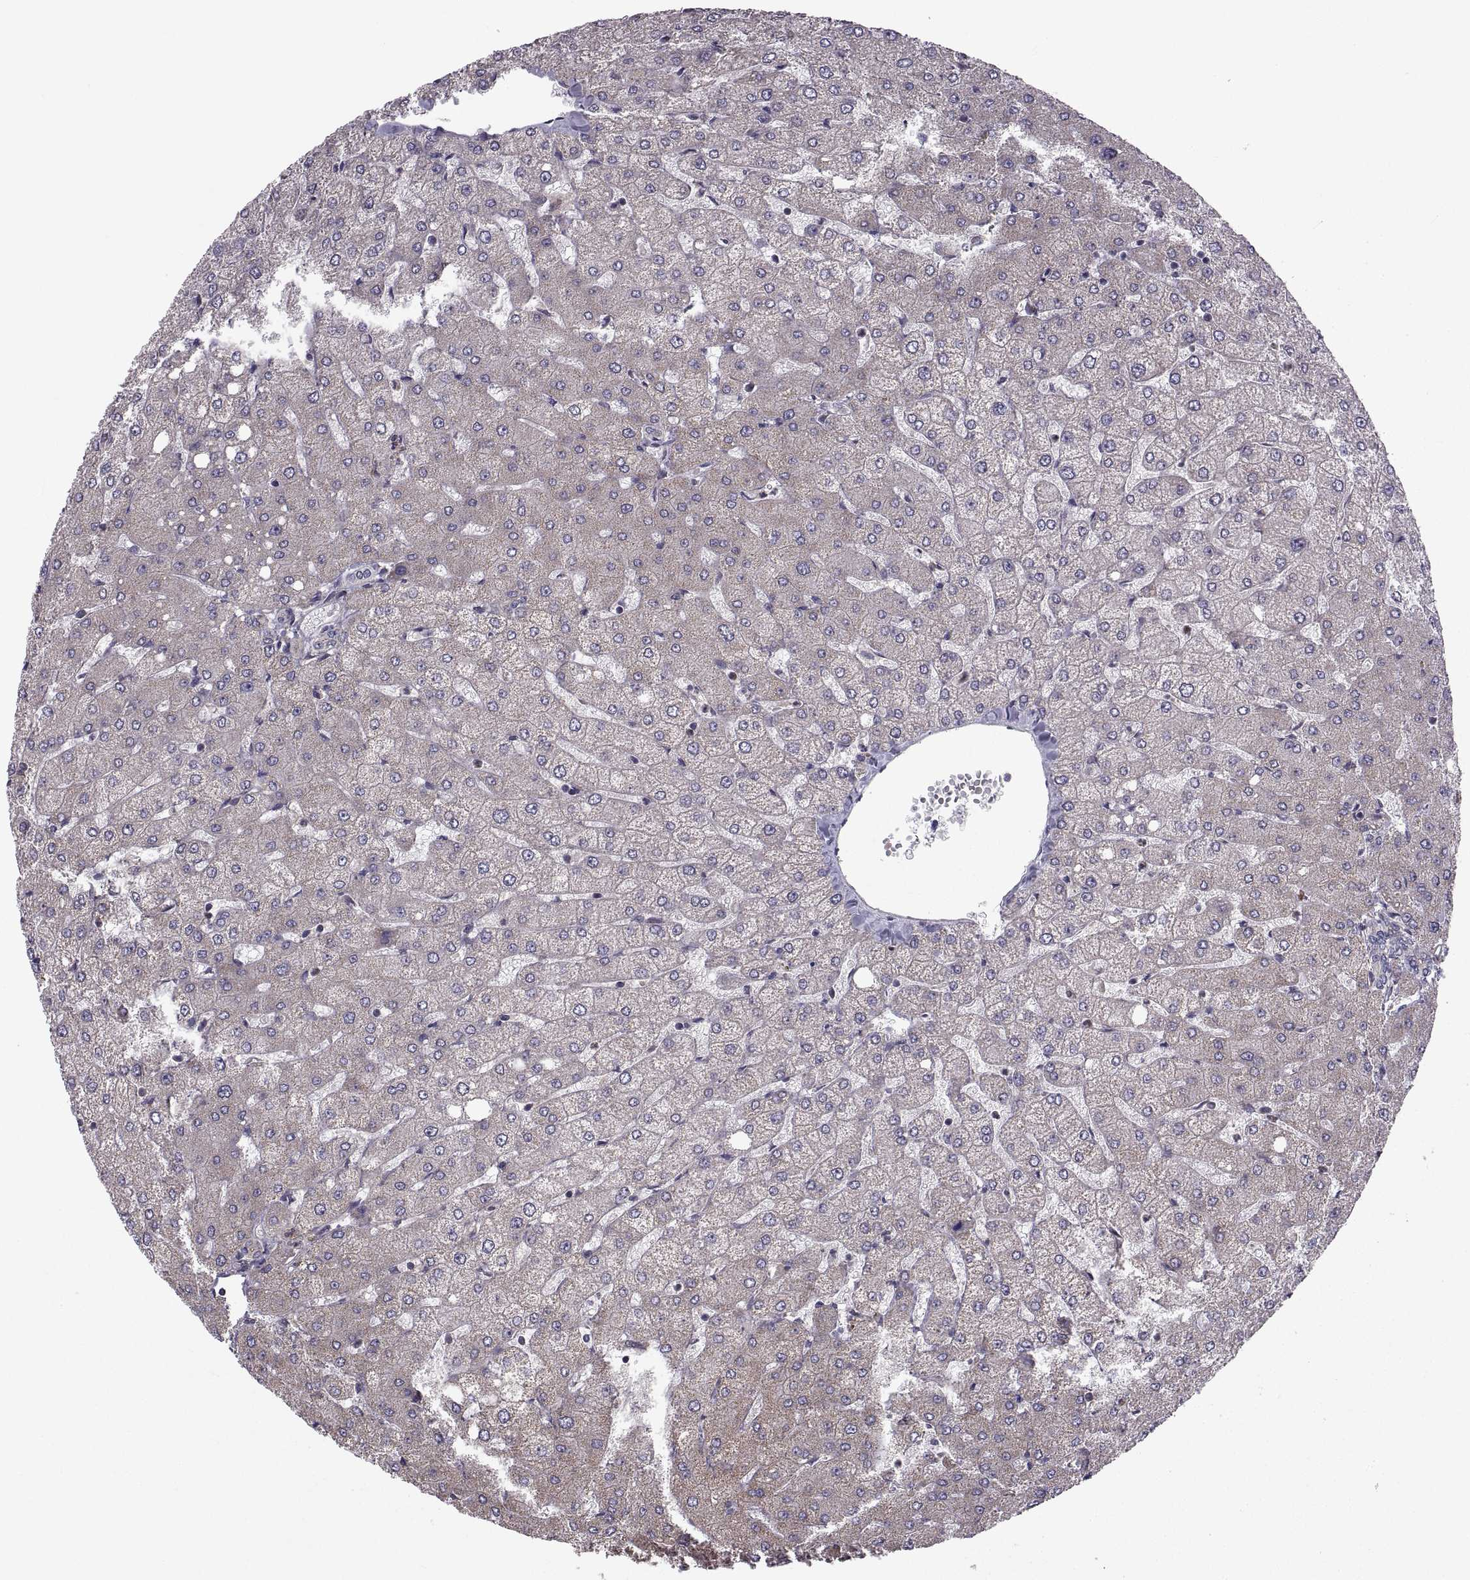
{"staining": {"intensity": "negative", "quantity": "none", "location": "none"}, "tissue": "liver", "cell_type": "Cholangiocytes", "image_type": "normal", "snomed": [{"axis": "morphology", "description": "Normal tissue, NOS"}, {"axis": "topography", "description": "Liver"}], "caption": "This is an IHC image of unremarkable liver. There is no staining in cholangiocytes.", "gene": "PMM2", "patient": {"sex": "female", "age": 54}}